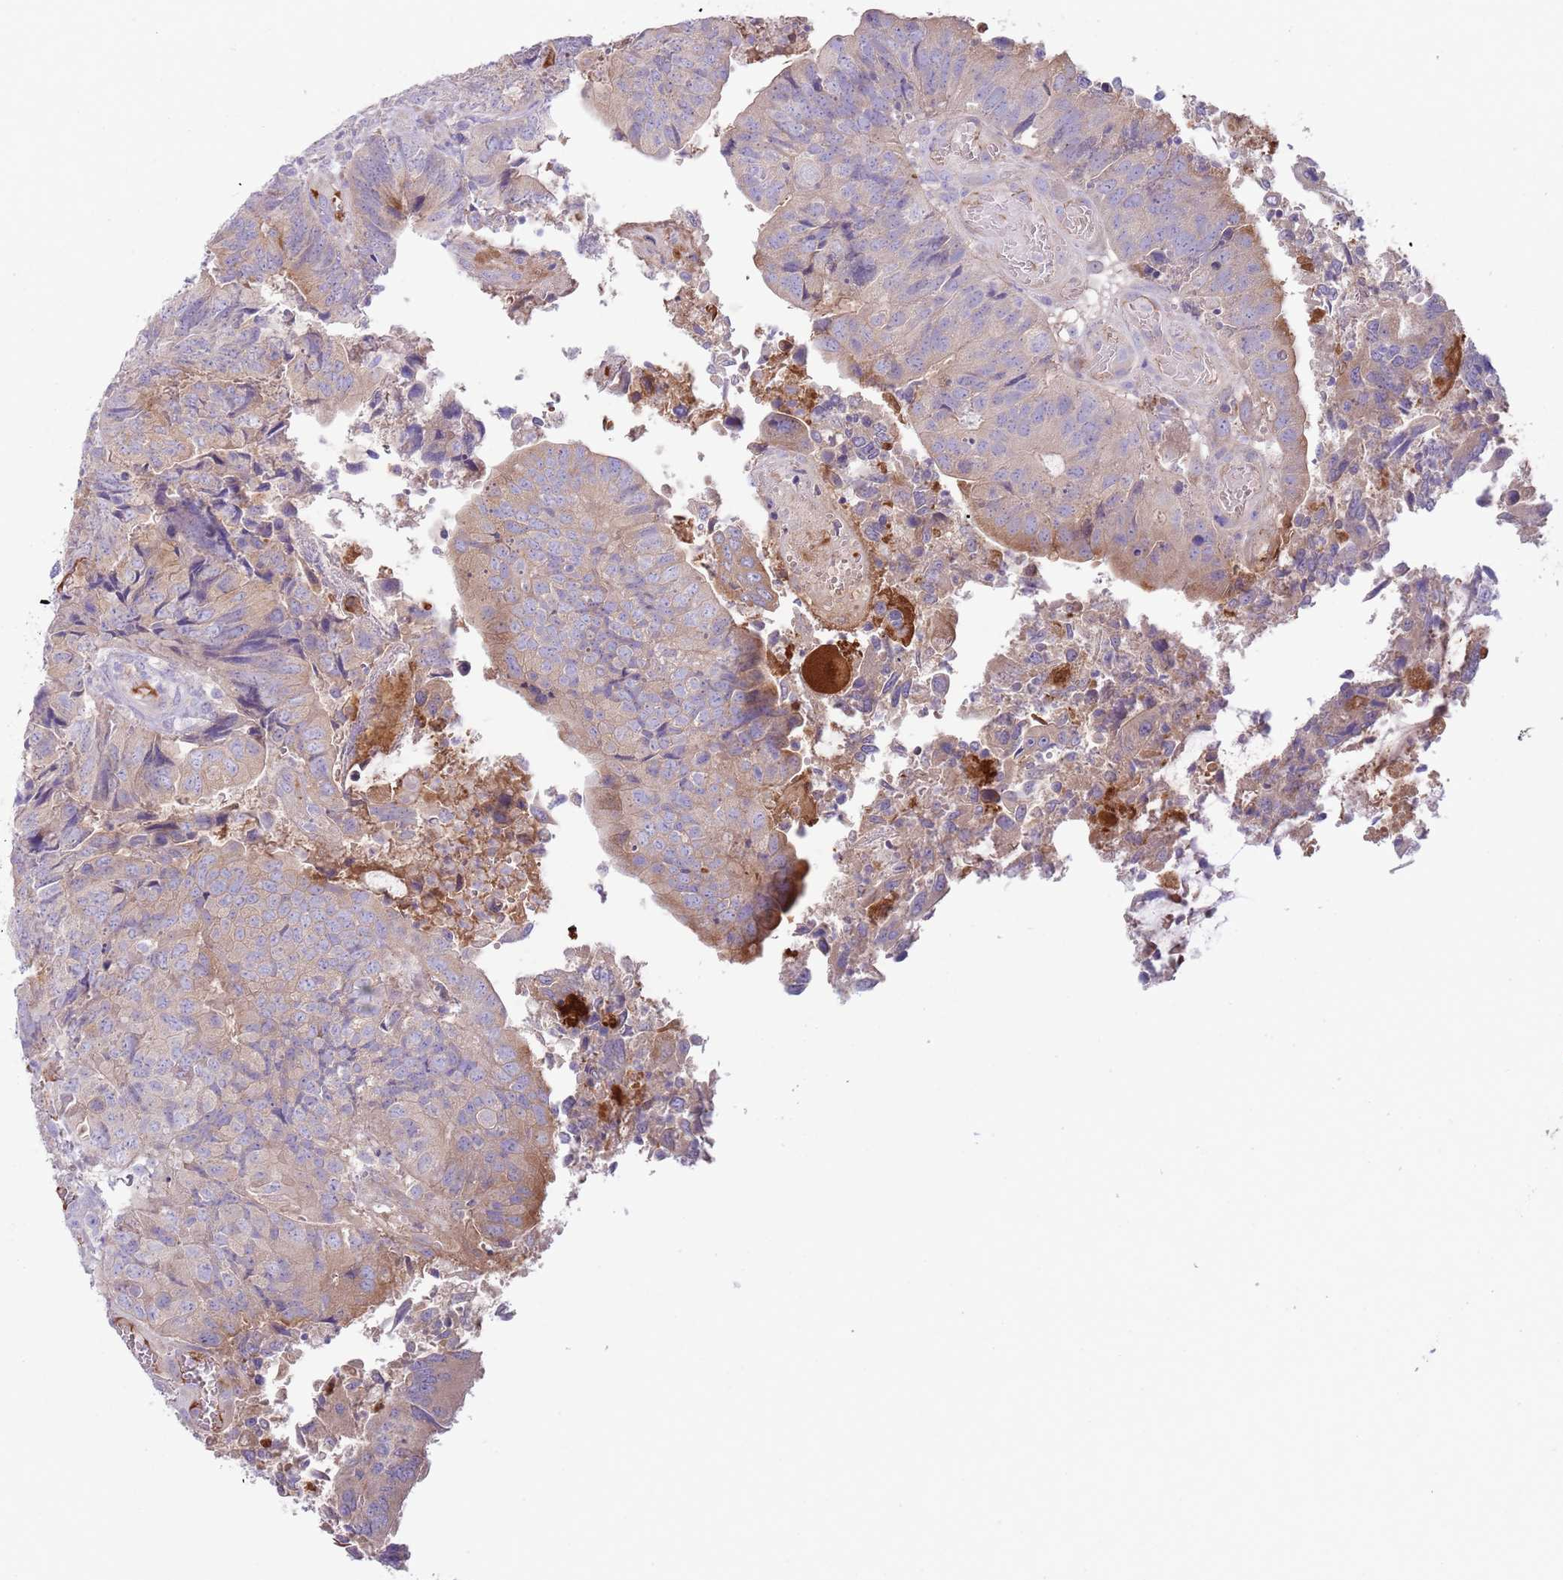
{"staining": {"intensity": "weak", "quantity": "<25%", "location": "cytoplasmic/membranous"}, "tissue": "colorectal cancer", "cell_type": "Tumor cells", "image_type": "cancer", "snomed": [{"axis": "morphology", "description": "Adenocarcinoma, NOS"}, {"axis": "topography", "description": "Colon"}], "caption": "Histopathology image shows no significant protein positivity in tumor cells of adenocarcinoma (colorectal). (IHC, brightfield microscopy, high magnification).", "gene": "CFH", "patient": {"sex": "female", "age": 67}}